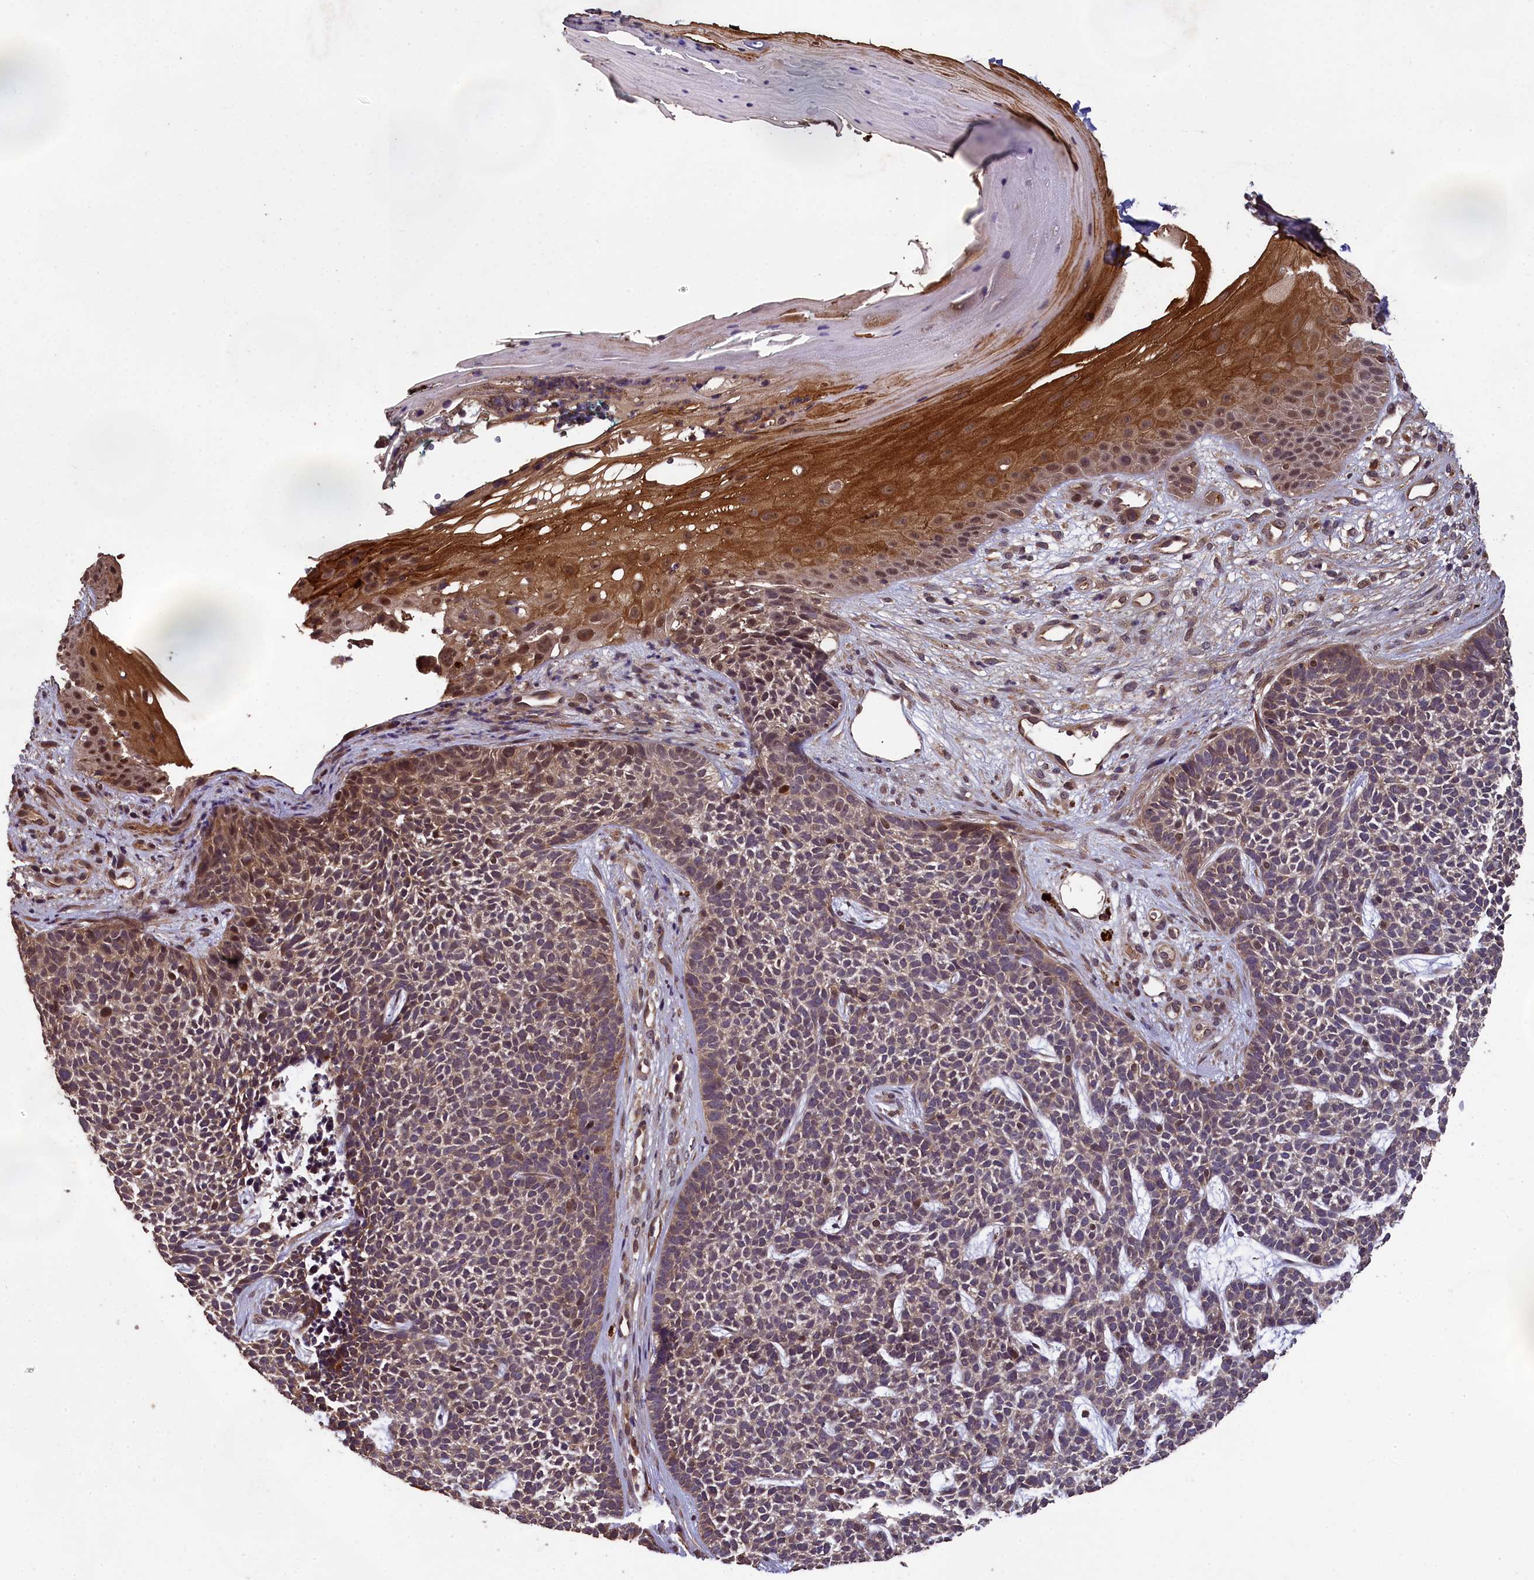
{"staining": {"intensity": "weak", "quantity": "<25%", "location": "cytoplasmic/membranous,nuclear"}, "tissue": "skin cancer", "cell_type": "Tumor cells", "image_type": "cancer", "snomed": [{"axis": "morphology", "description": "Basal cell carcinoma"}, {"axis": "topography", "description": "Skin"}], "caption": "Immunohistochemical staining of human basal cell carcinoma (skin) displays no significant positivity in tumor cells.", "gene": "CHD9", "patient": {"sex": "female", "age": 84}}